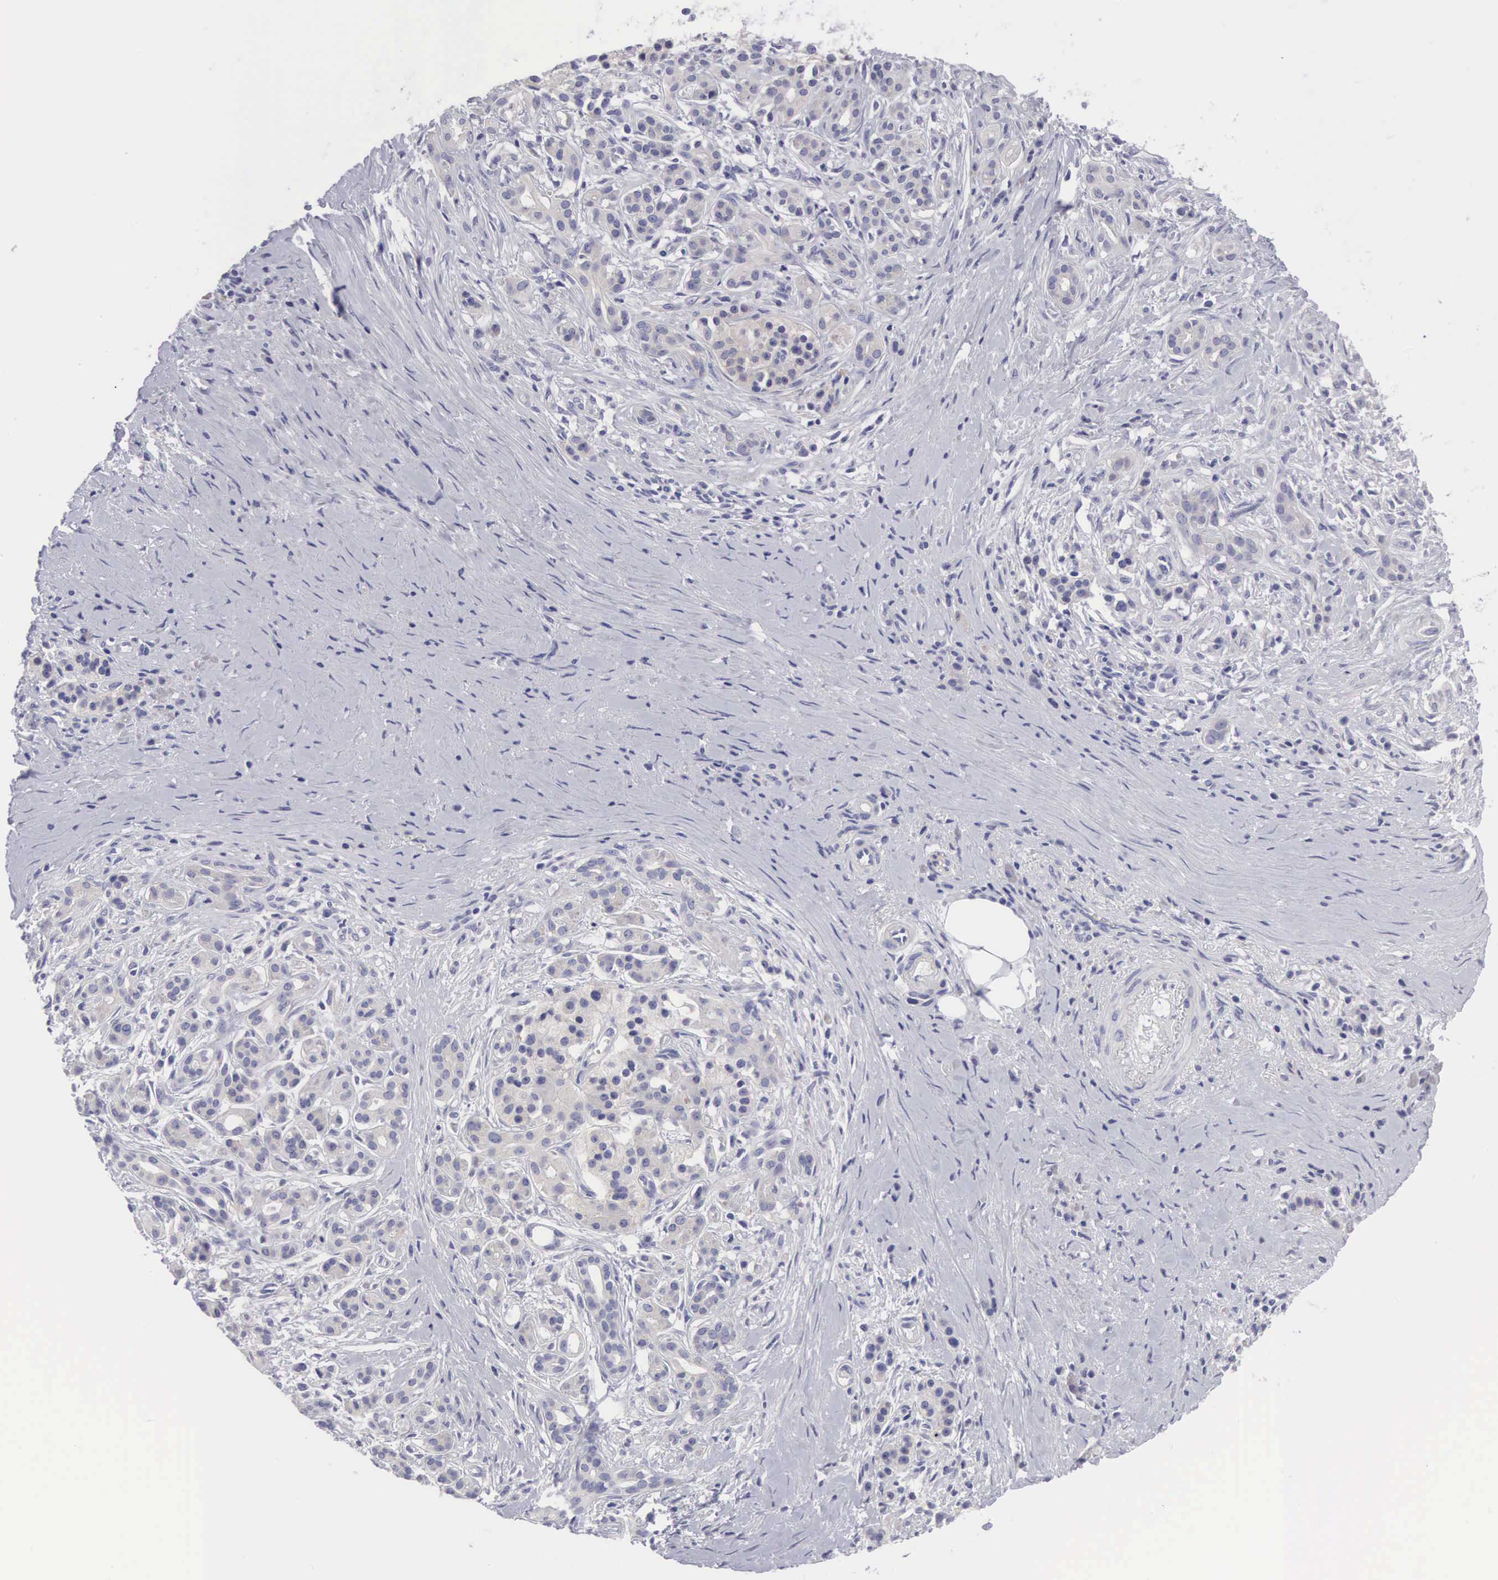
{"staining": {"intensity": "negative", "quantity": "none", "location": "none"}, "tissue": "pancreatic cancer", "cell_type": "Tumor cells", "image_type": "cancer", "snomed": [{"axis": "morphology", "description": "Adenocarcinoma, NOS"}, {"axis": "topography", "description": "Pancreas"}], "caption": "The image exhibits no staining of tumor cells in adenocarcinoma (pancreatic).", "gene": "SLITRK4", "patient": {"sex": "male", "age": 59}}